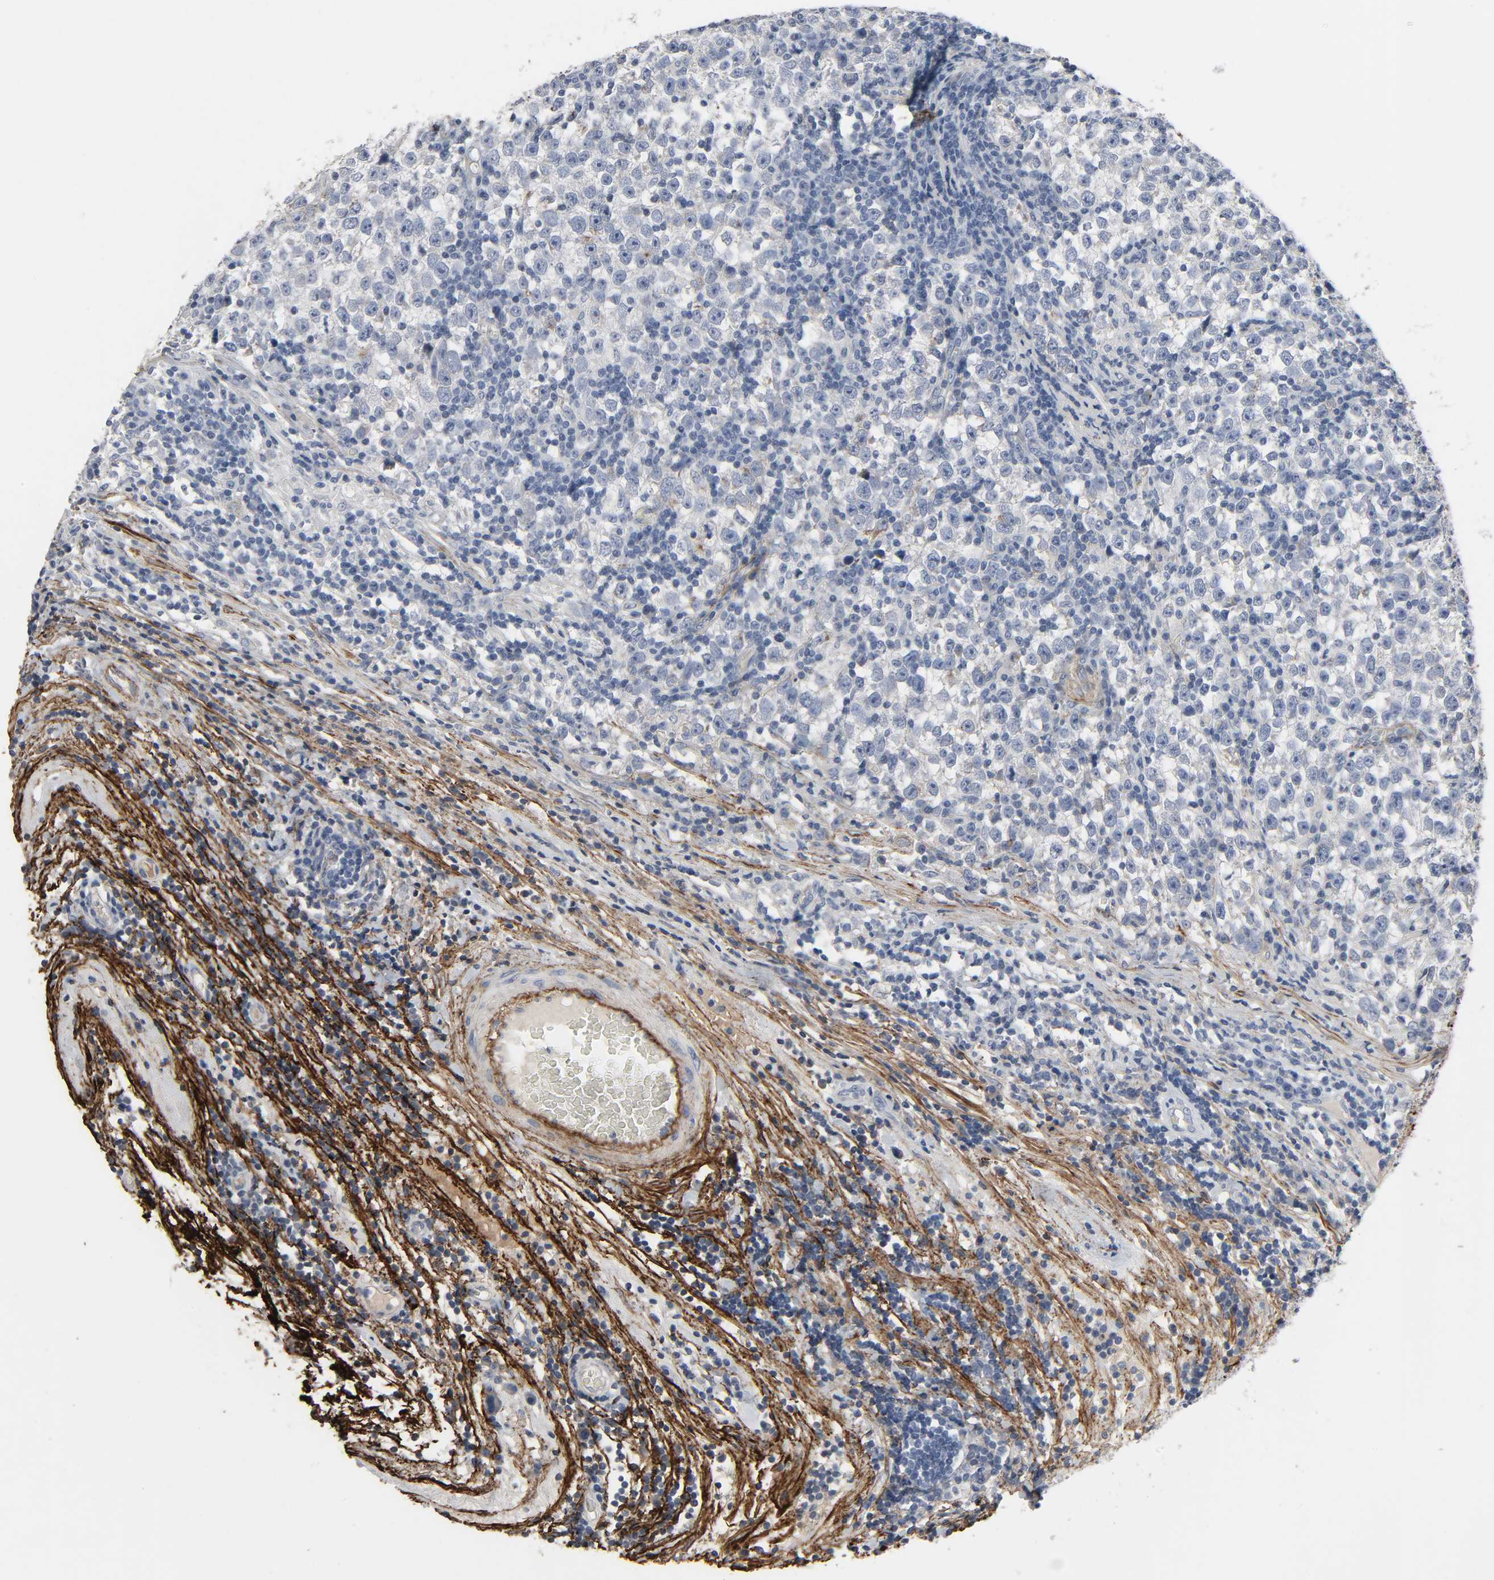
{"staining": {"intensity": "weak", "quantity": "25%-75%", "location": "cytoplasmic/membranous"}, "tissue": "testis cancer", "cell_type": "Tumor cells", "image_type": "cancer", "snomed": [{"axis": "morphology", "description": "Seminoma, NOS"}, {"axis": "topography", "description": "Testis"}], "caption": "The histopathology image shows a brown stain indicating the presence of a protein in the cytoplasmic/membranous of tumor cells in seminoma (testis). (Stains: DAB in brown, nuclei in blue, Microscopy: brightfield microscopy at high magnification).", "gene": "FBLN5", "patient": {"sex": "male", "age": 43}}